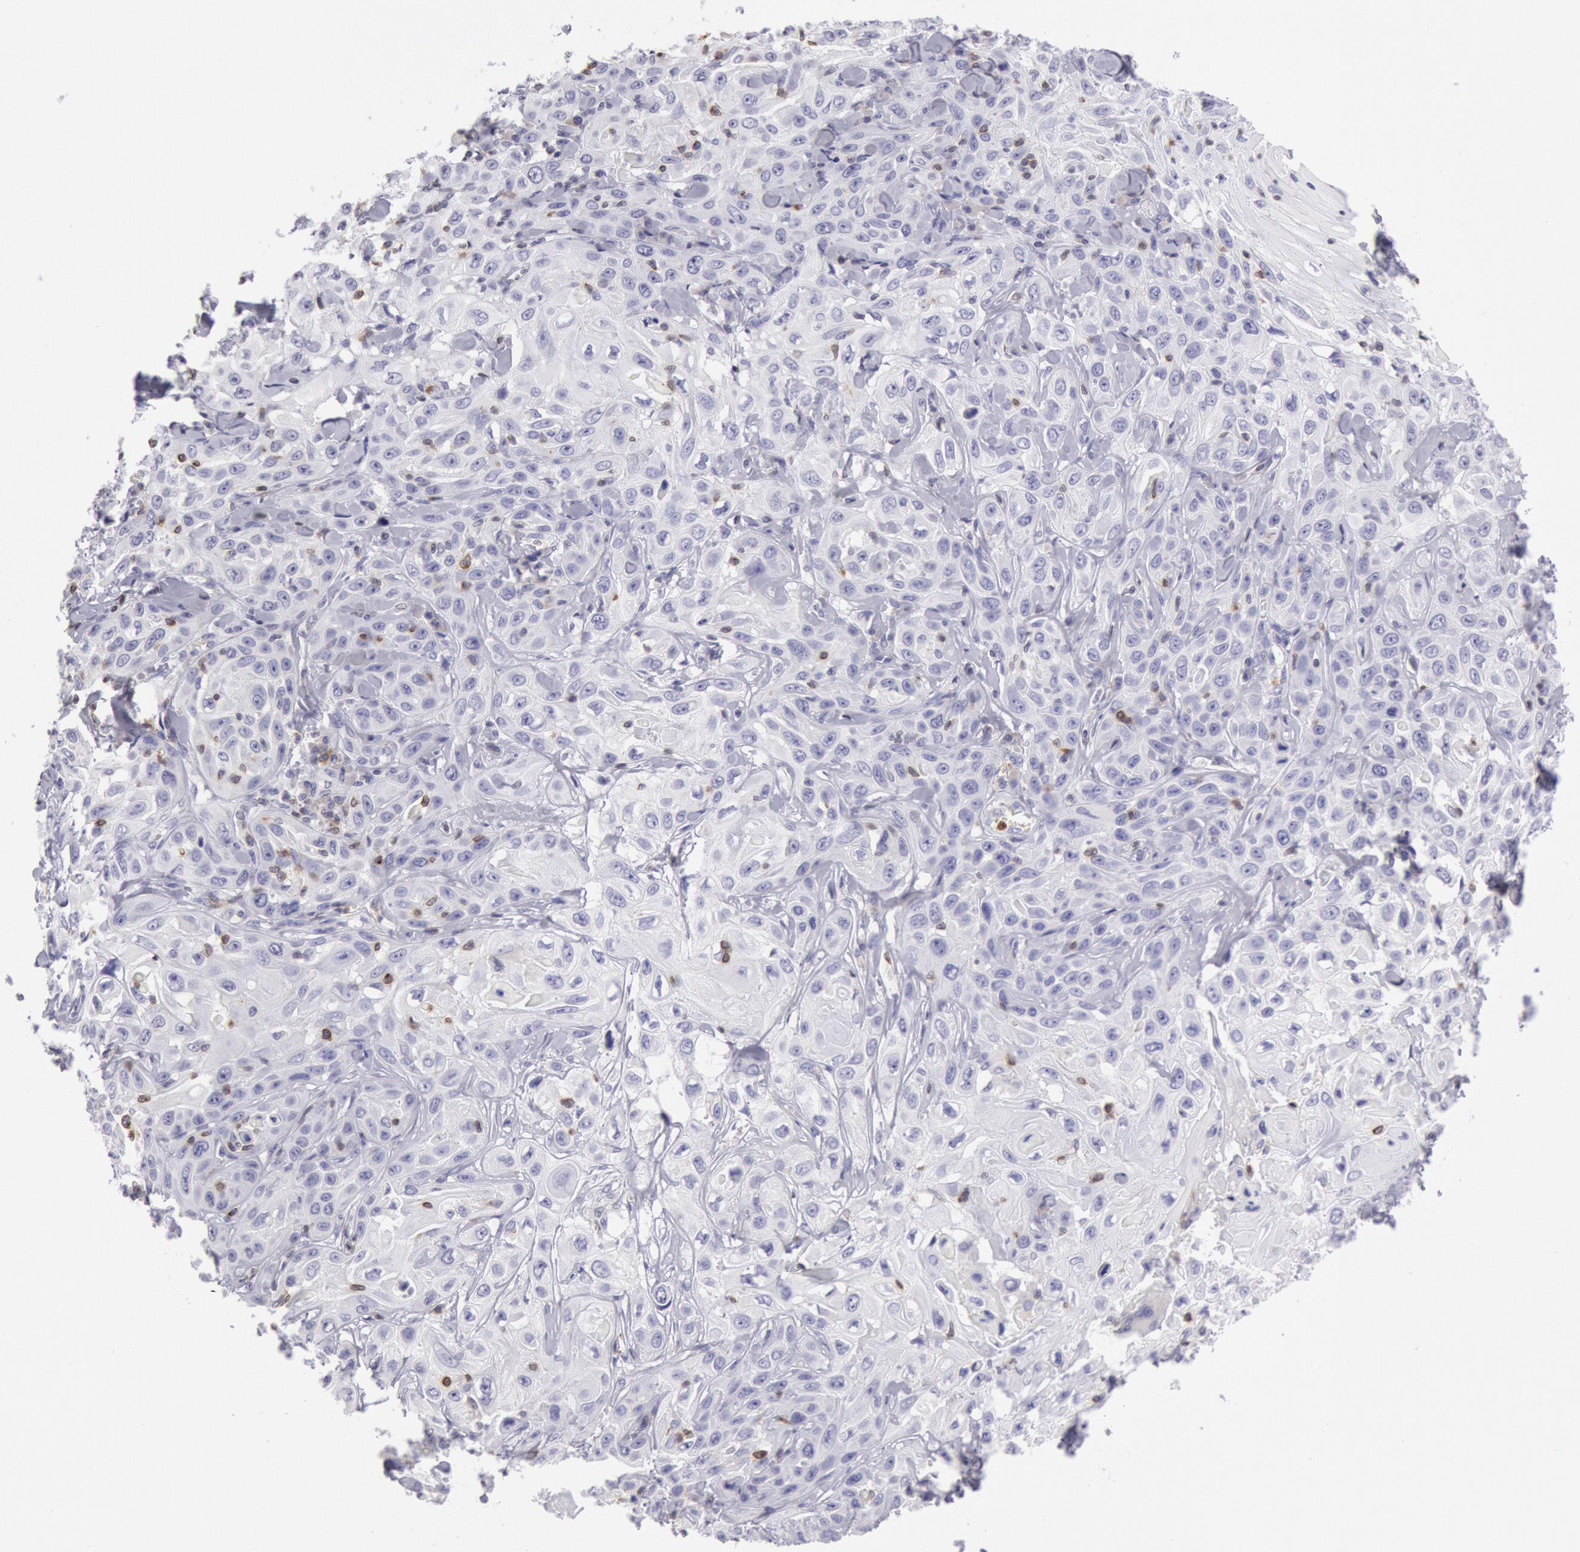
{"staining": {"intensity": "negative", "quantity": "none", "location": "none"}, "tissue": "skin cancer", "cell_type": "Tumor cells", "image_type": "cancer", "snomed": [{"axis": "morphology", "description": "Squamous cell carcinoma, NOS"}, {"axis": "topography", "description": "Skin"}], "caption": "Tumor cells are negative for brown protein staining in skin squamous cell carcinoma. (DAB immunohistochemistry (IHC), high magnification).", "gene": "RAB27A", "patient": {"sex": "male", "age": 84}}